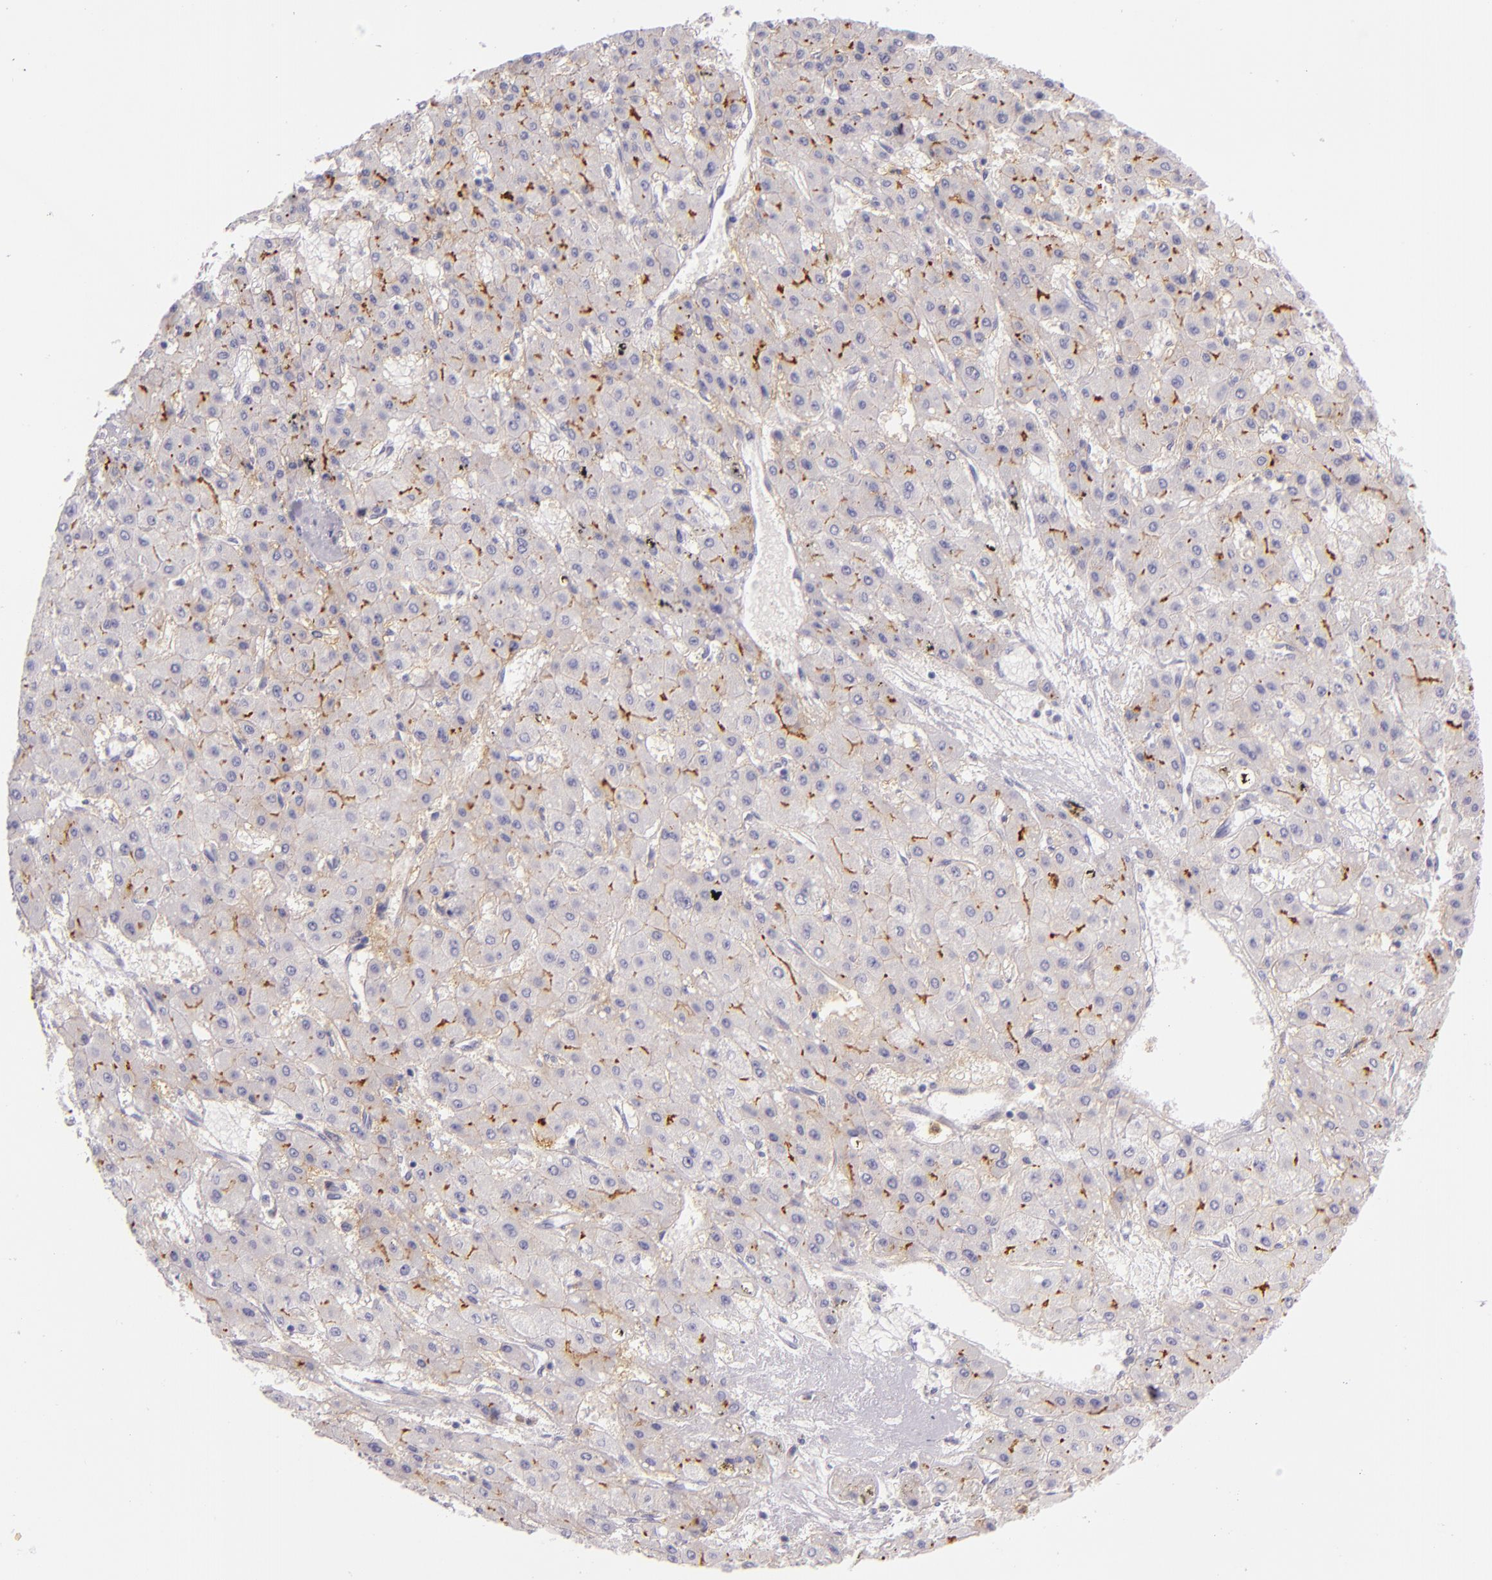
{"staining": {"intensity": "moderate", "quantity": "<25%", "location": "cytoplasmic/membranous"}, "tissue": "liver cancer", "cell_type": "Tumor cells", "image_type": "cancer", "snomed": [{"axis": "morphology", "description": "Carcinoma, Hepatocellular, NOS"}, {"axis": "topography", "description": "Liver"}], "caption": "Protein expression analysis of liver cancer reveals moderate cytoplasmic/membranous expression in approximately <25% of tumor cells. (DAB IHC with brightfield microscopy, high magnification).", "gene": "CEACAM1", "patient": {"sex": "female", "age": 52}}